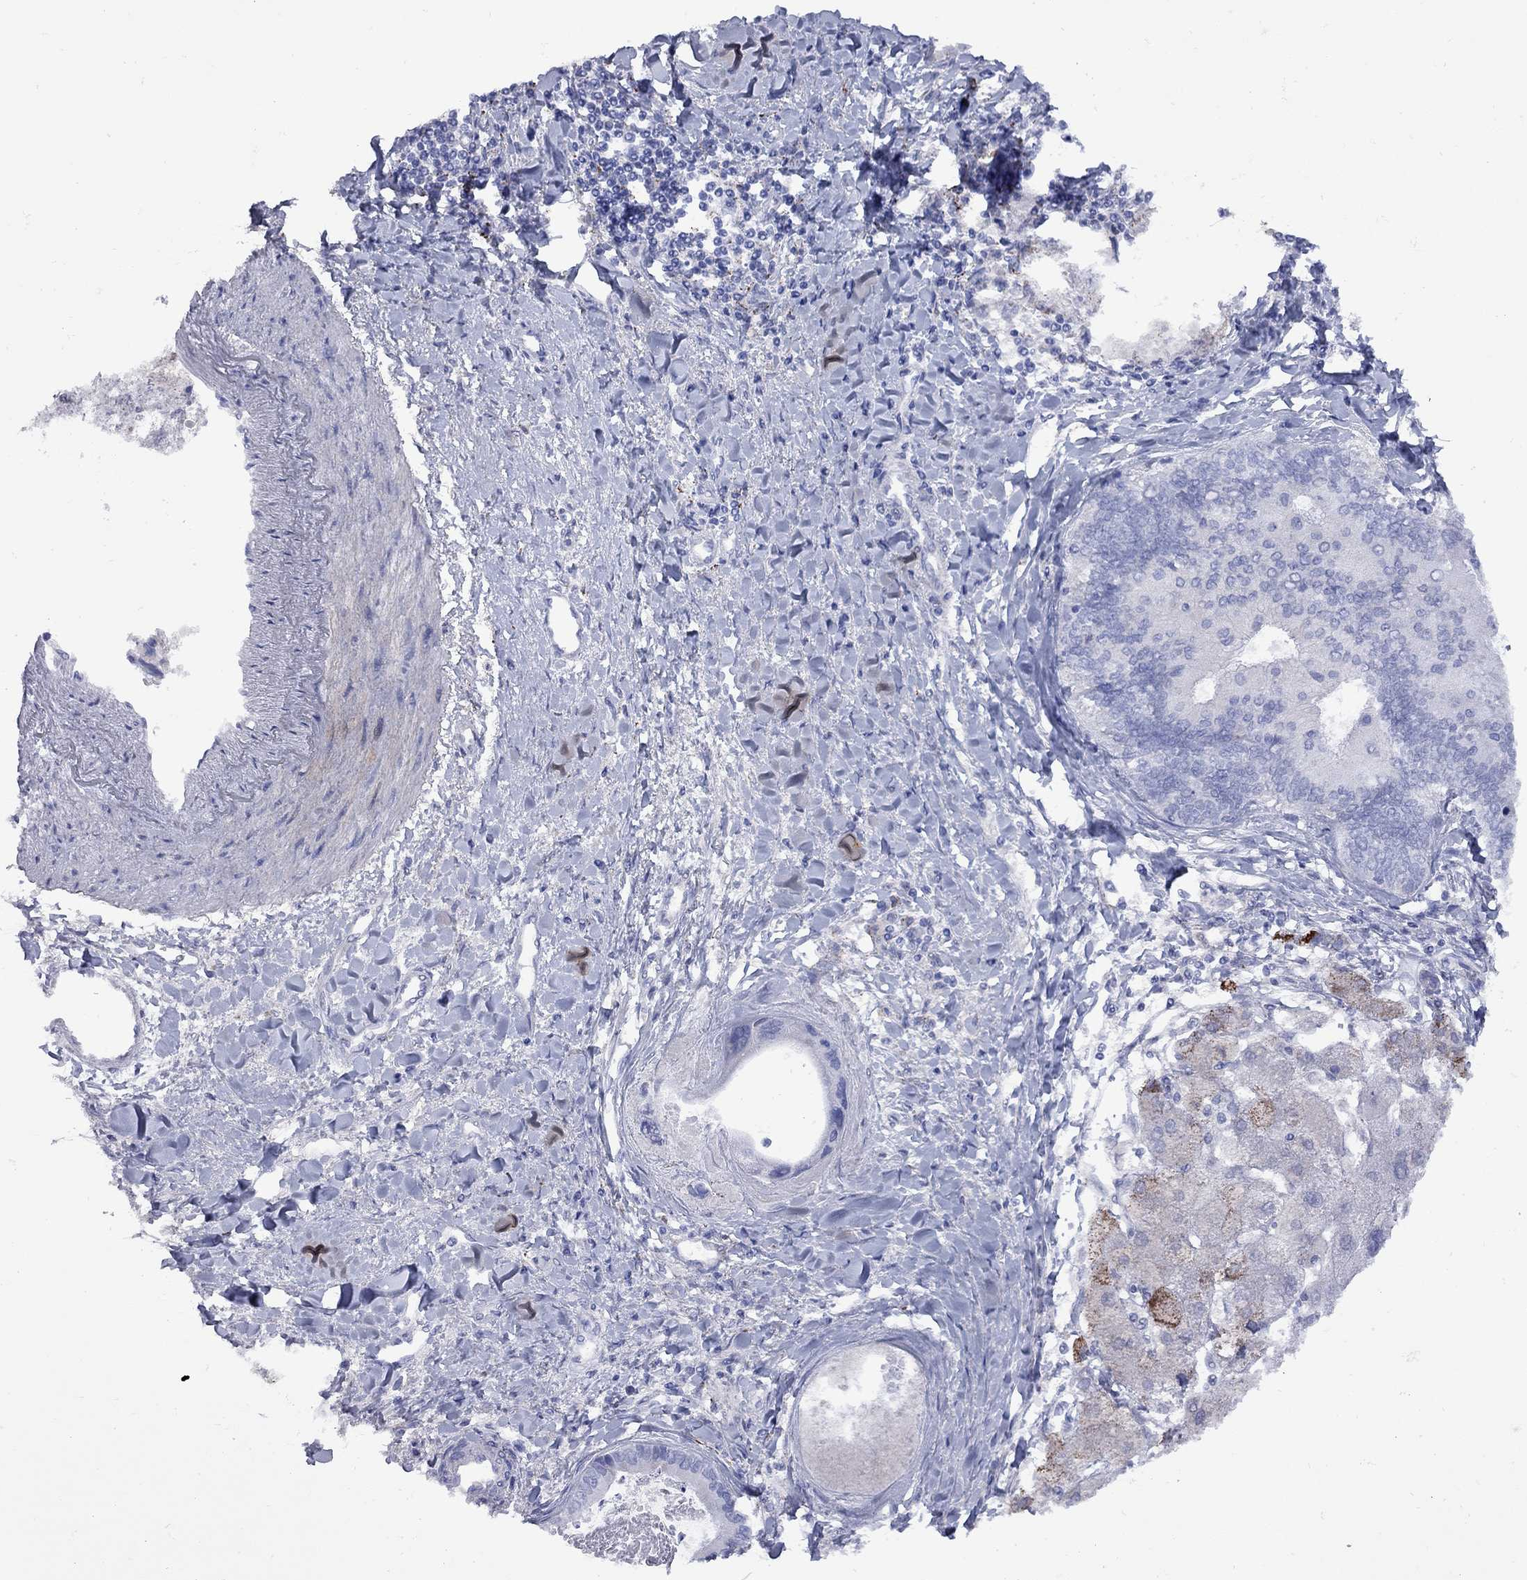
{"staining": {"intensity": "negative", "quantity": "none", "location": "none"}, "tissue": "liver cancer", "cell_type": "Tumor cells", "image_type": "cancer", "snomed": [{"axis": "morphology", "description": "Cholangiocarcinoma"}, {"axis": "topography", "description": "Liver"}], "caption": "DAB immunohistochemical staining of cholangiocarcinoma (liver) shows no significant staining in tumor cells.", "gene": "SESTD1", "patient": {"sex": "male", "age": 66}}